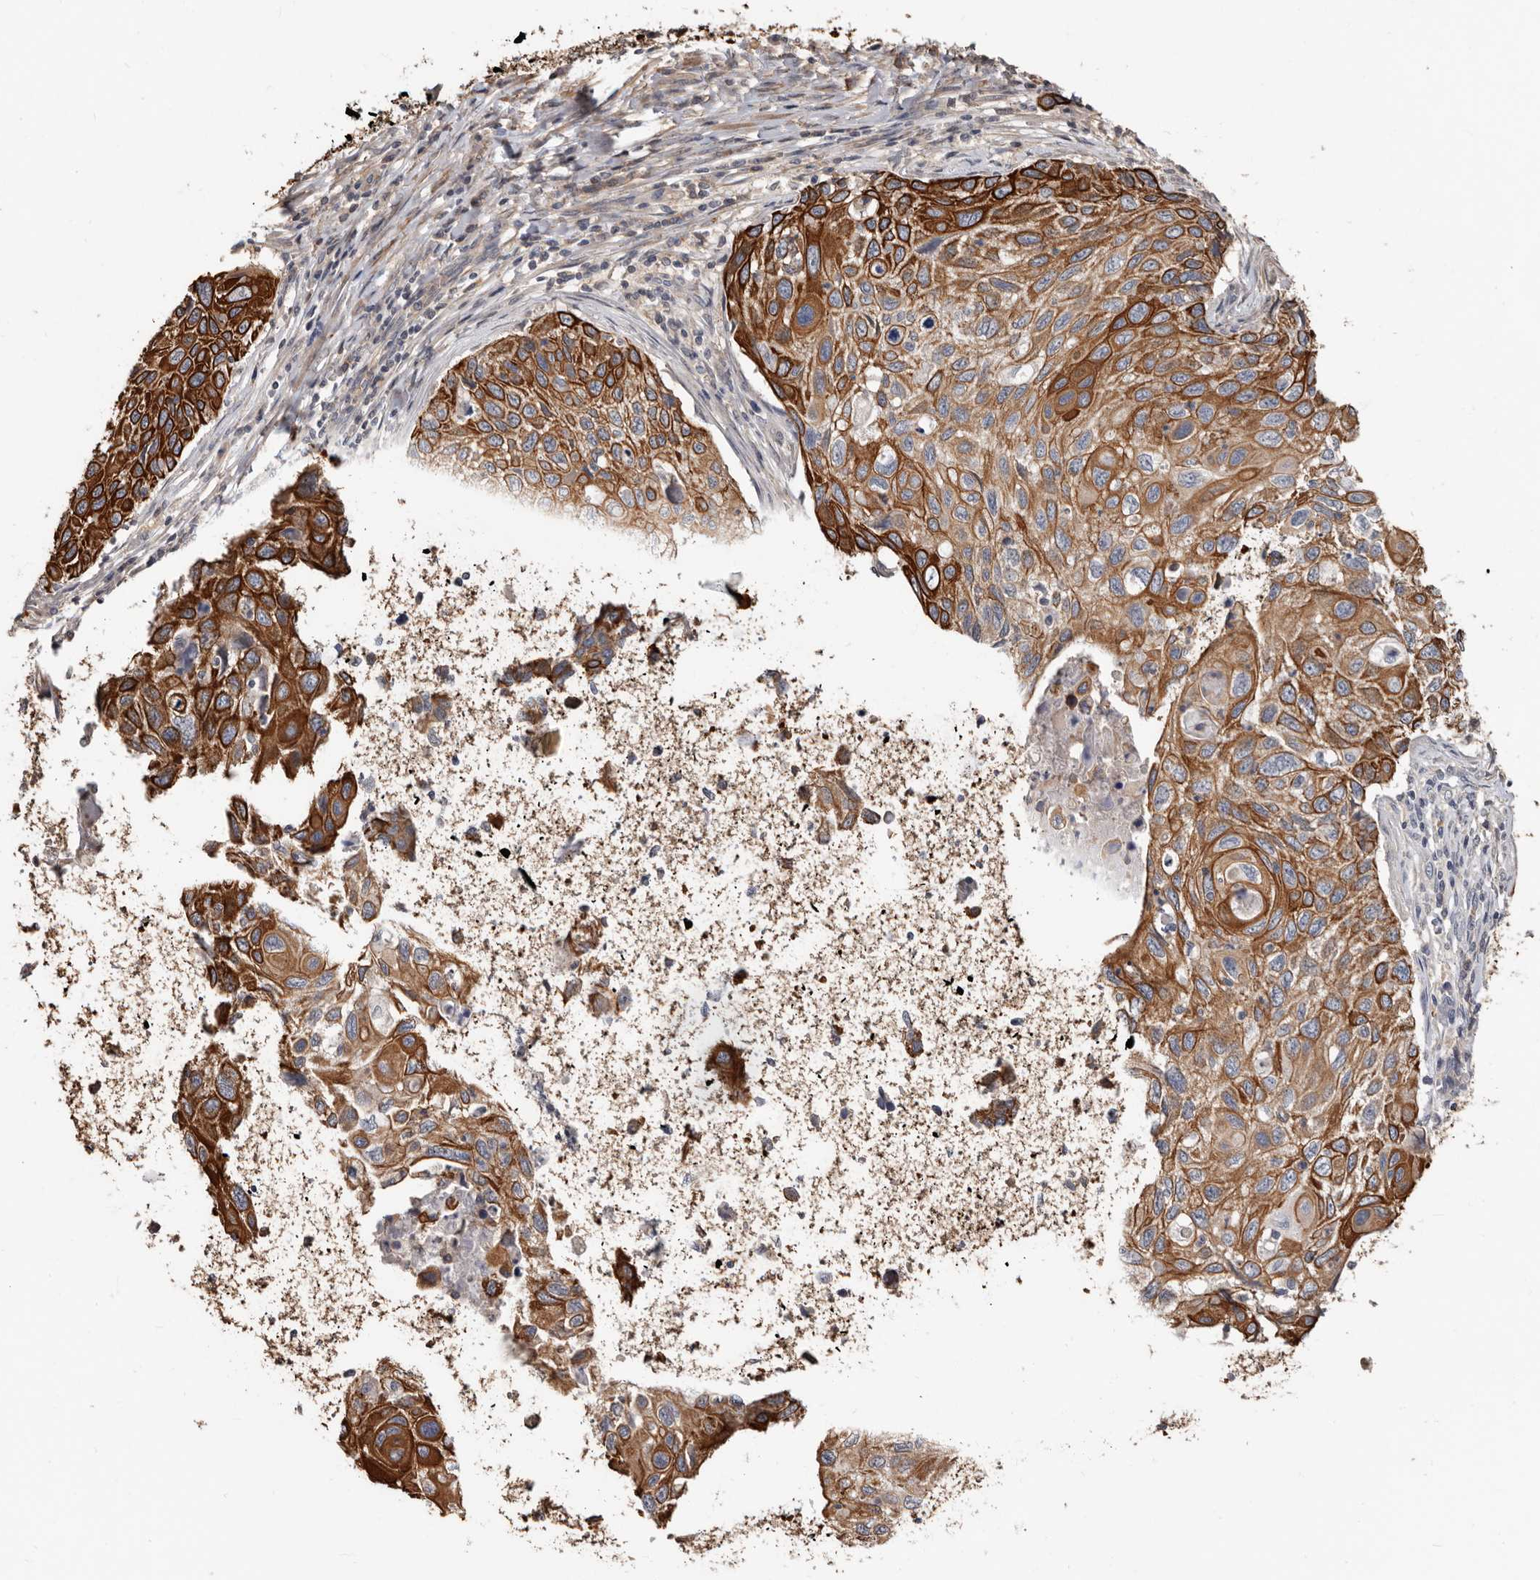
{"staining": {"intensity": "strong", "quantity": ">75%", "location": "cytoplasmic/membranous"}, "tissue": "cervical cancer", "cell_type": "Tumor cells", "image_type": "cancer", "snomed": [{"axis": "morphology", "description": "Squamous cell carcinoma, NOS"}, {"axis": "topography", "description": "Cervix"}], "caption": "Immunohistochemistry (IHC) (DAB) staining of cervical cancer displays strong cytoplasmic/membranous protein expression in approximately >75% of tumor cells. The staining is performed using DAB (3,3'-diaminobenzidine) brown chromogen to label protein expression. The nuclei are counter-stained blue using hematoxylin.", "gene": "MRPL18", "patient": {"sex": "female", "age": 70}}